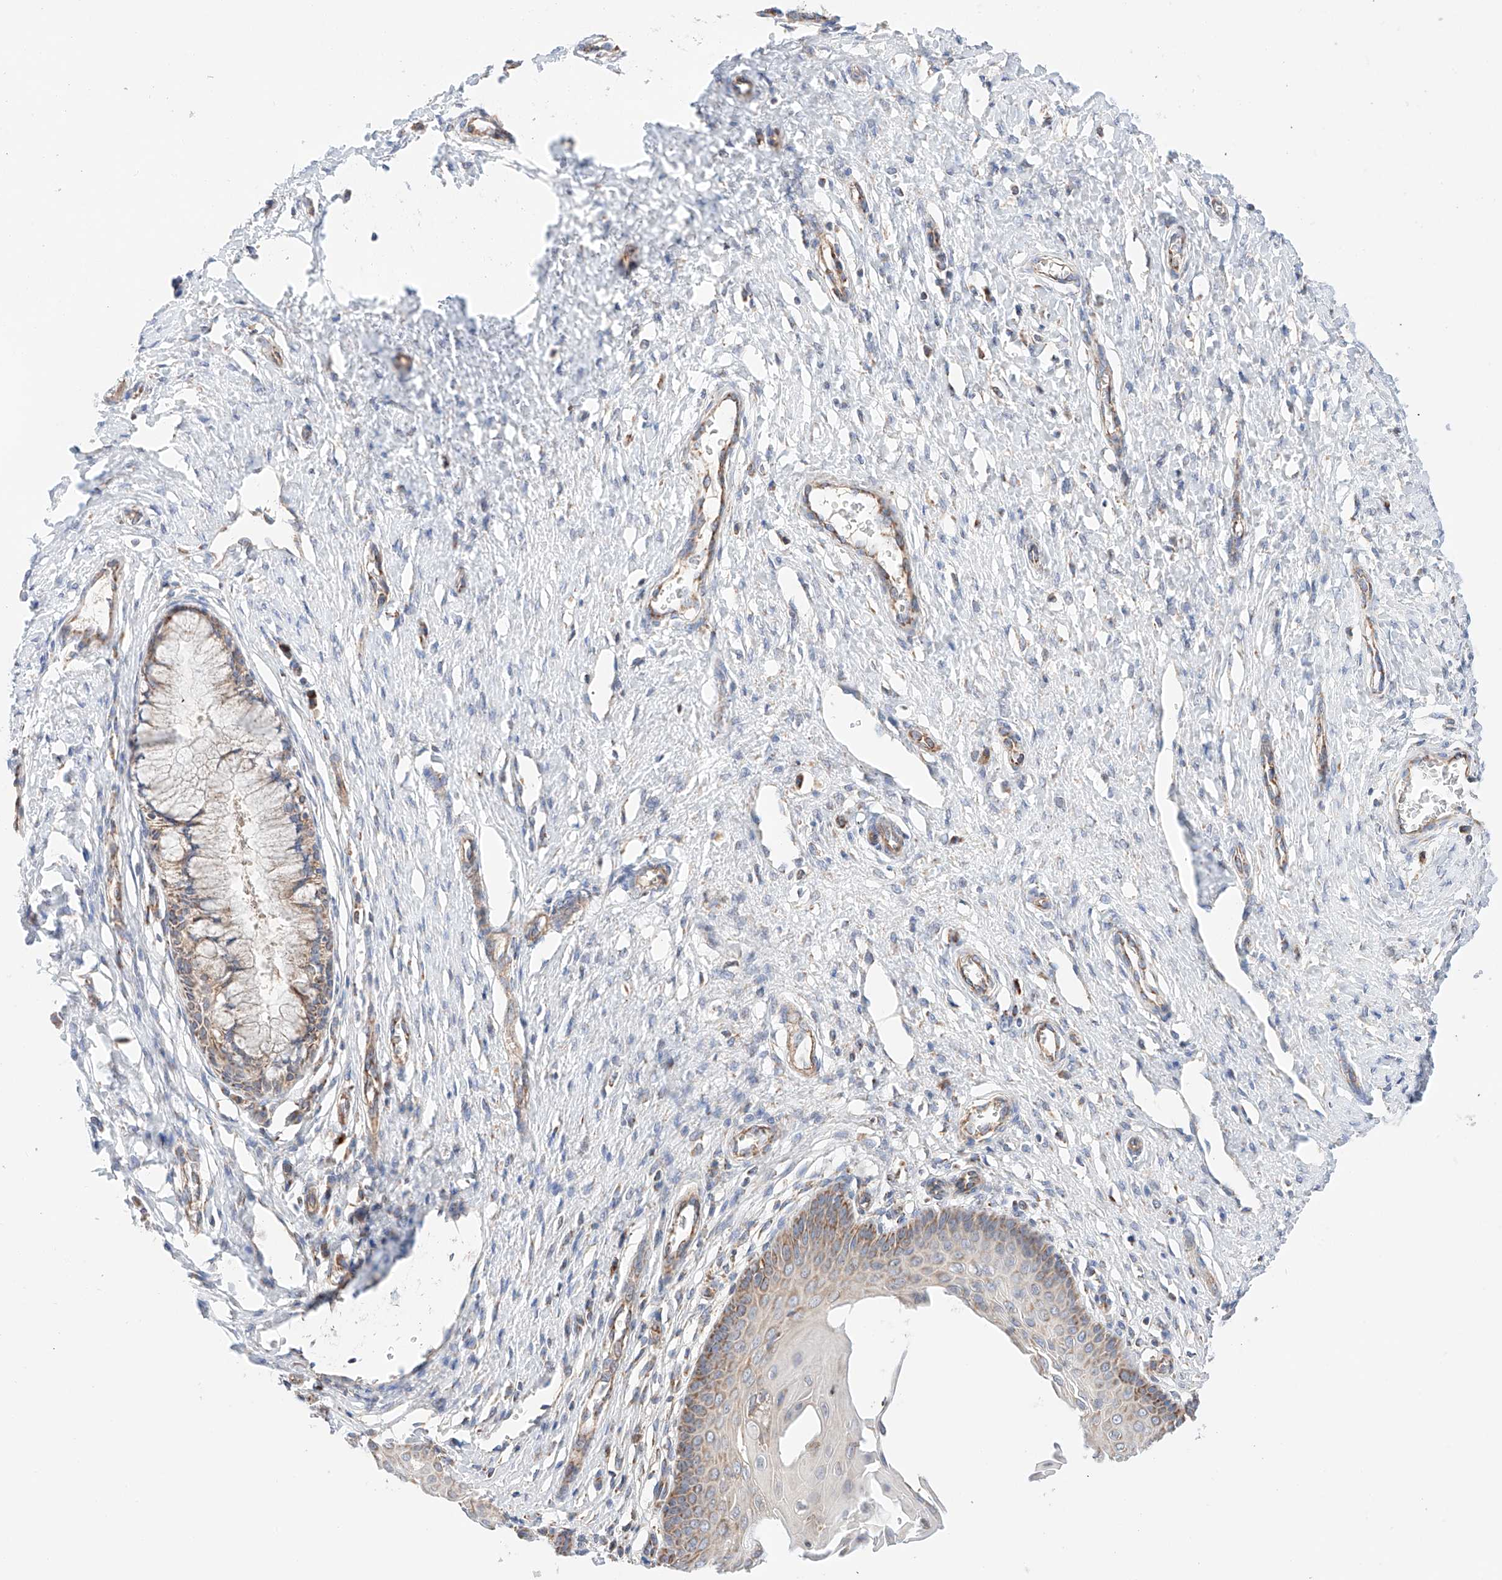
{"staining": {"intensity": "moderate", "quantity": "25%-75%", "location": "cytoplasmic/membranous"}, "tissue": "cervix", "cell_type": "Glandular cells", "image_type": "normal", "snomed": [{"axis": "morphology", "description": "Normal tissue, NOS"}, {"axis": "topography", "description": "Cervix"}], "caption": "Protein analysis of unremarkable cervix demonstrates moderate cytoplasmic/membranous expression in approximately 25%-75% of glandular cells. (IHC, brightfield microscopy, high magnification).", "gene": "KTI12", "patient": {"sex": "female", "age": 55}}